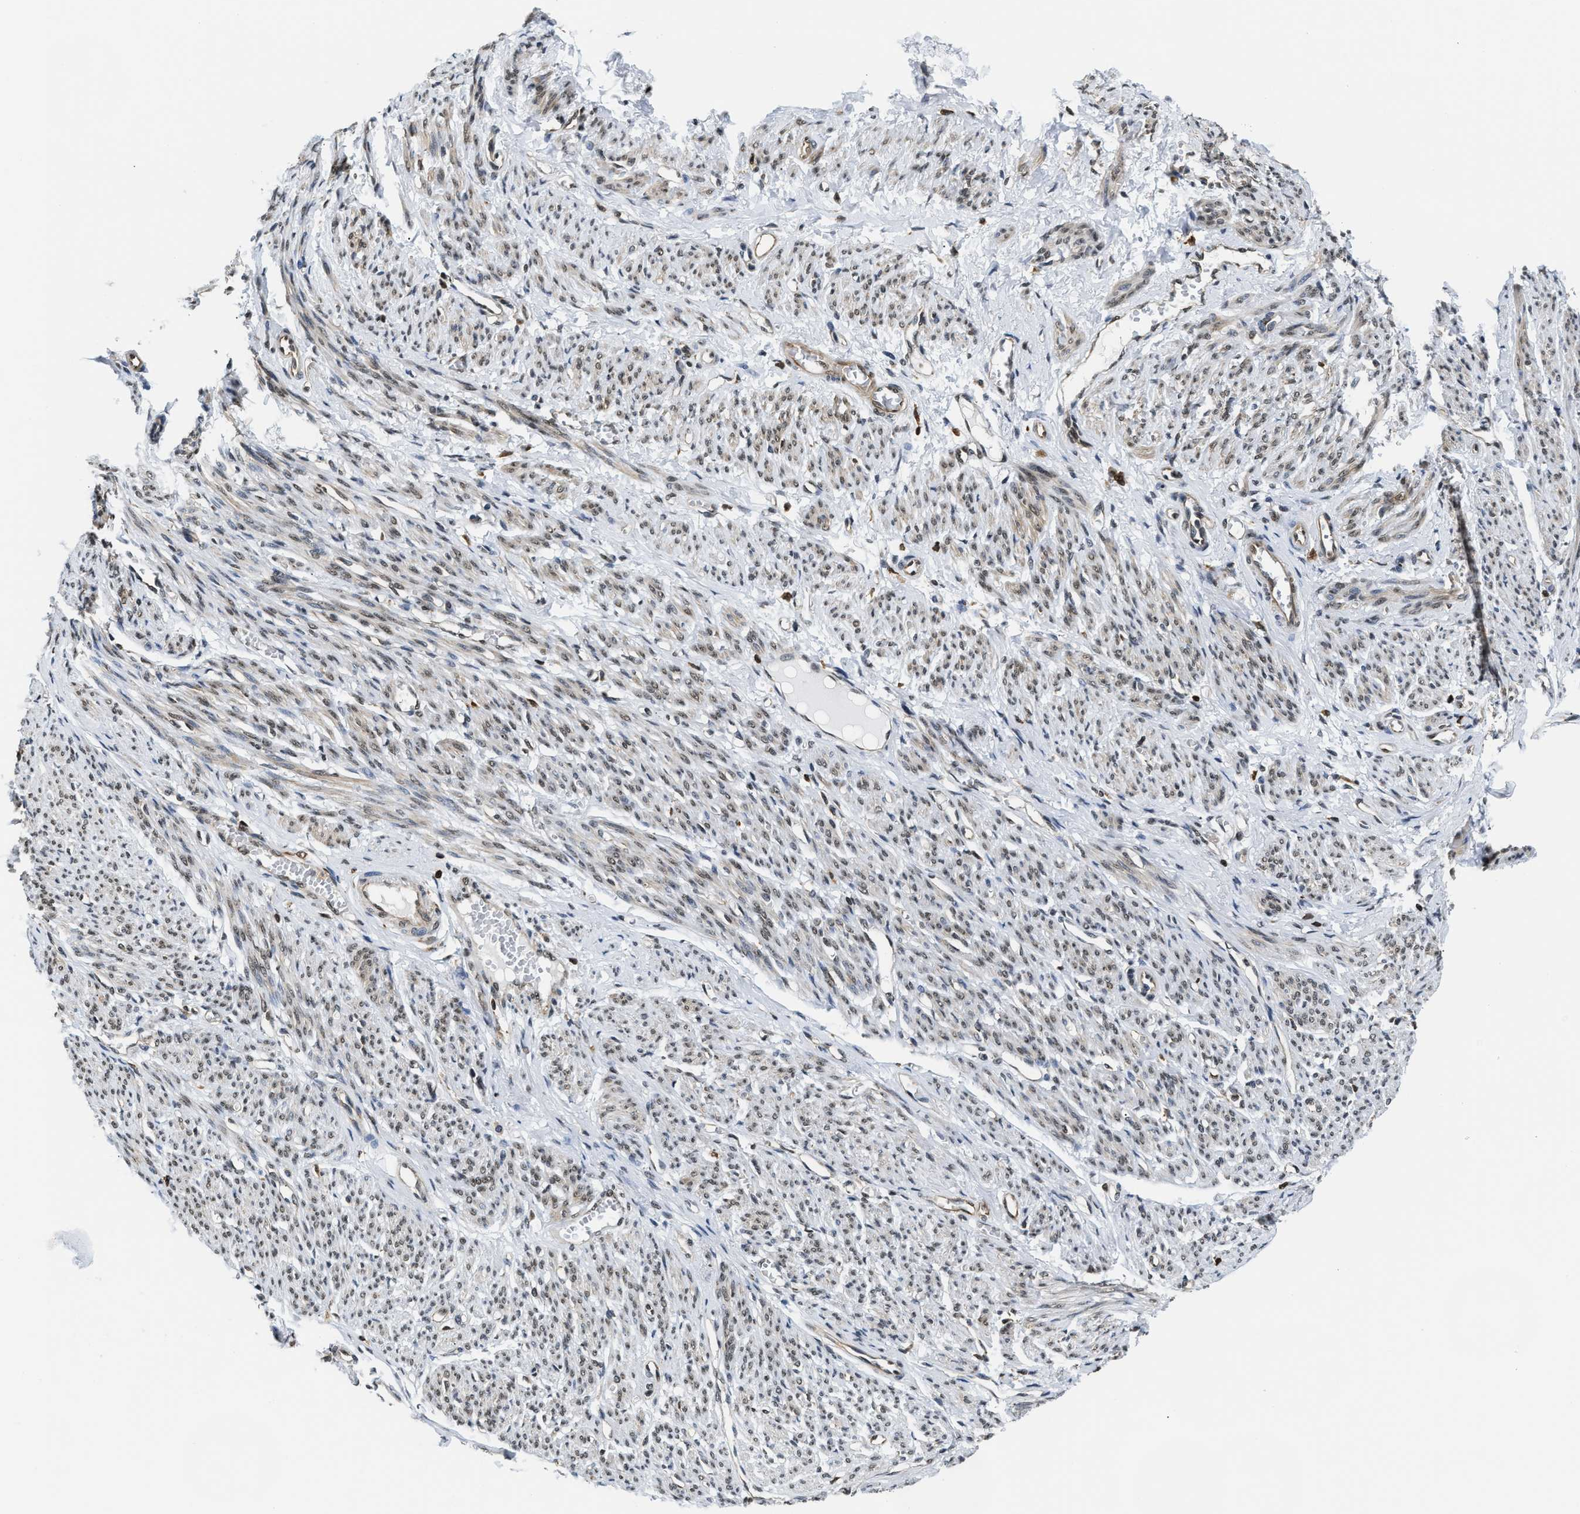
{"staining": {"intensity": "weak", "quantity": ">75%", "location": "cytoplasmic/membranous,nuclear"}, "tissue": "smooth muscle", "cell_type": "Smooth muscle cells", "image_type": "normal", "snomed": [{"axis": "morphology", "description": "Normal tissue, NOS"}, {"axis": "topography", "description": "Smooth muscle"}], "caption": "The micrograph reveals immunohistochemical staining of benign smooth muscle. There is weak cytoplasmic/membranous,nuclear expression is identified in approximately >75% of smooth muscle cells.", "gene": "STK10", "patient": {"sex": "female", "age": 65}}